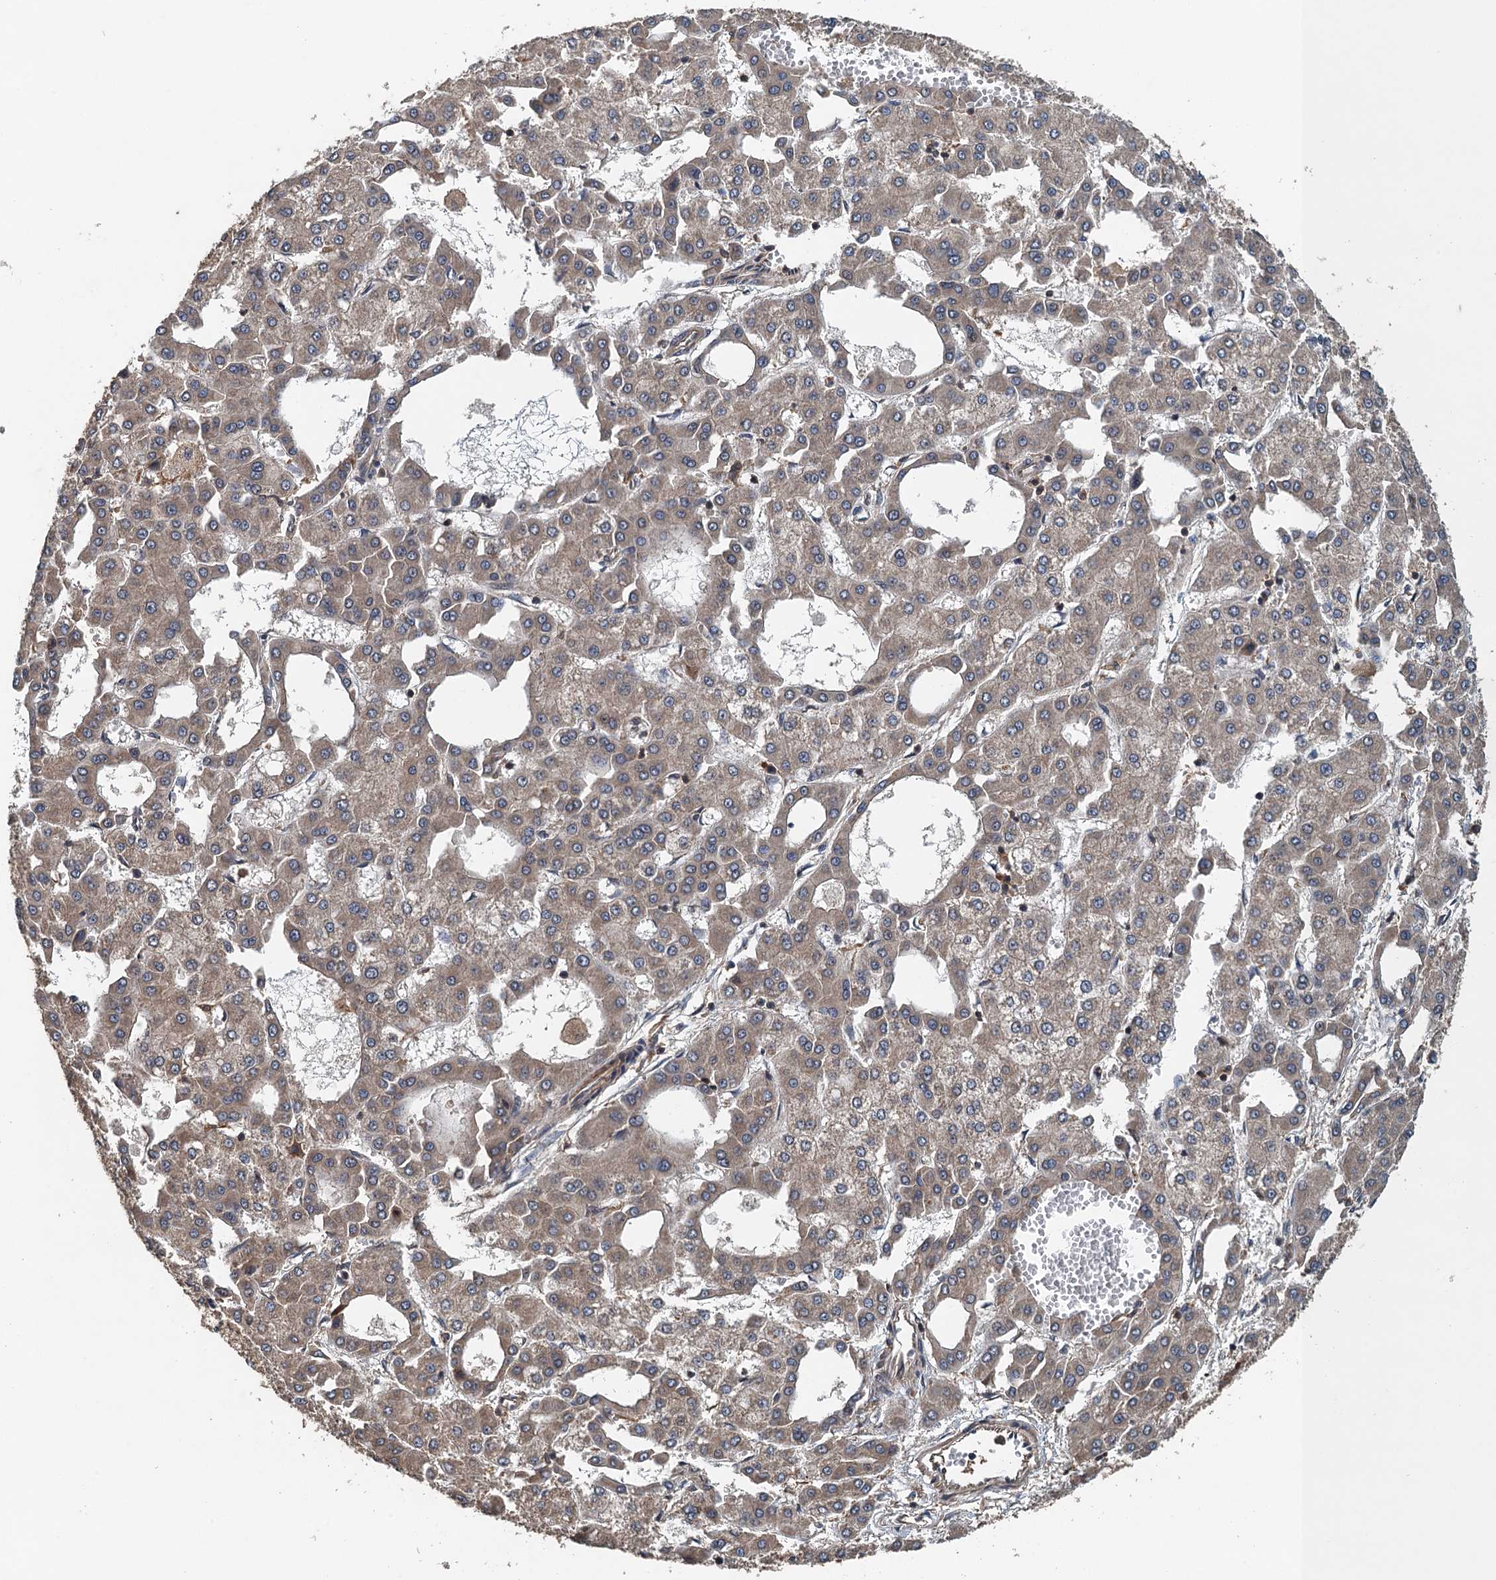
{"staining": {"intensity": "weak", "quantity": ">75%", "location": "cytoplasmic/membranous"}, "tissue": "liver cancer", "cell_type": "Tumor cells", "image_type": "cancer", "snomed": [{"axis": "morphology", "description": "Carcinoma, Hepatocellular, NOS"}, {"axis": "topography", "description": "Liver"}], "caption": "A low amount of weak cytoplasmic/membranous staining is present in approximately >75% of tumor cells in liver hepatocellular carcinoma tissue.", "gene": "BORCS5", "patient": {"sex": "male", "age": 47}}